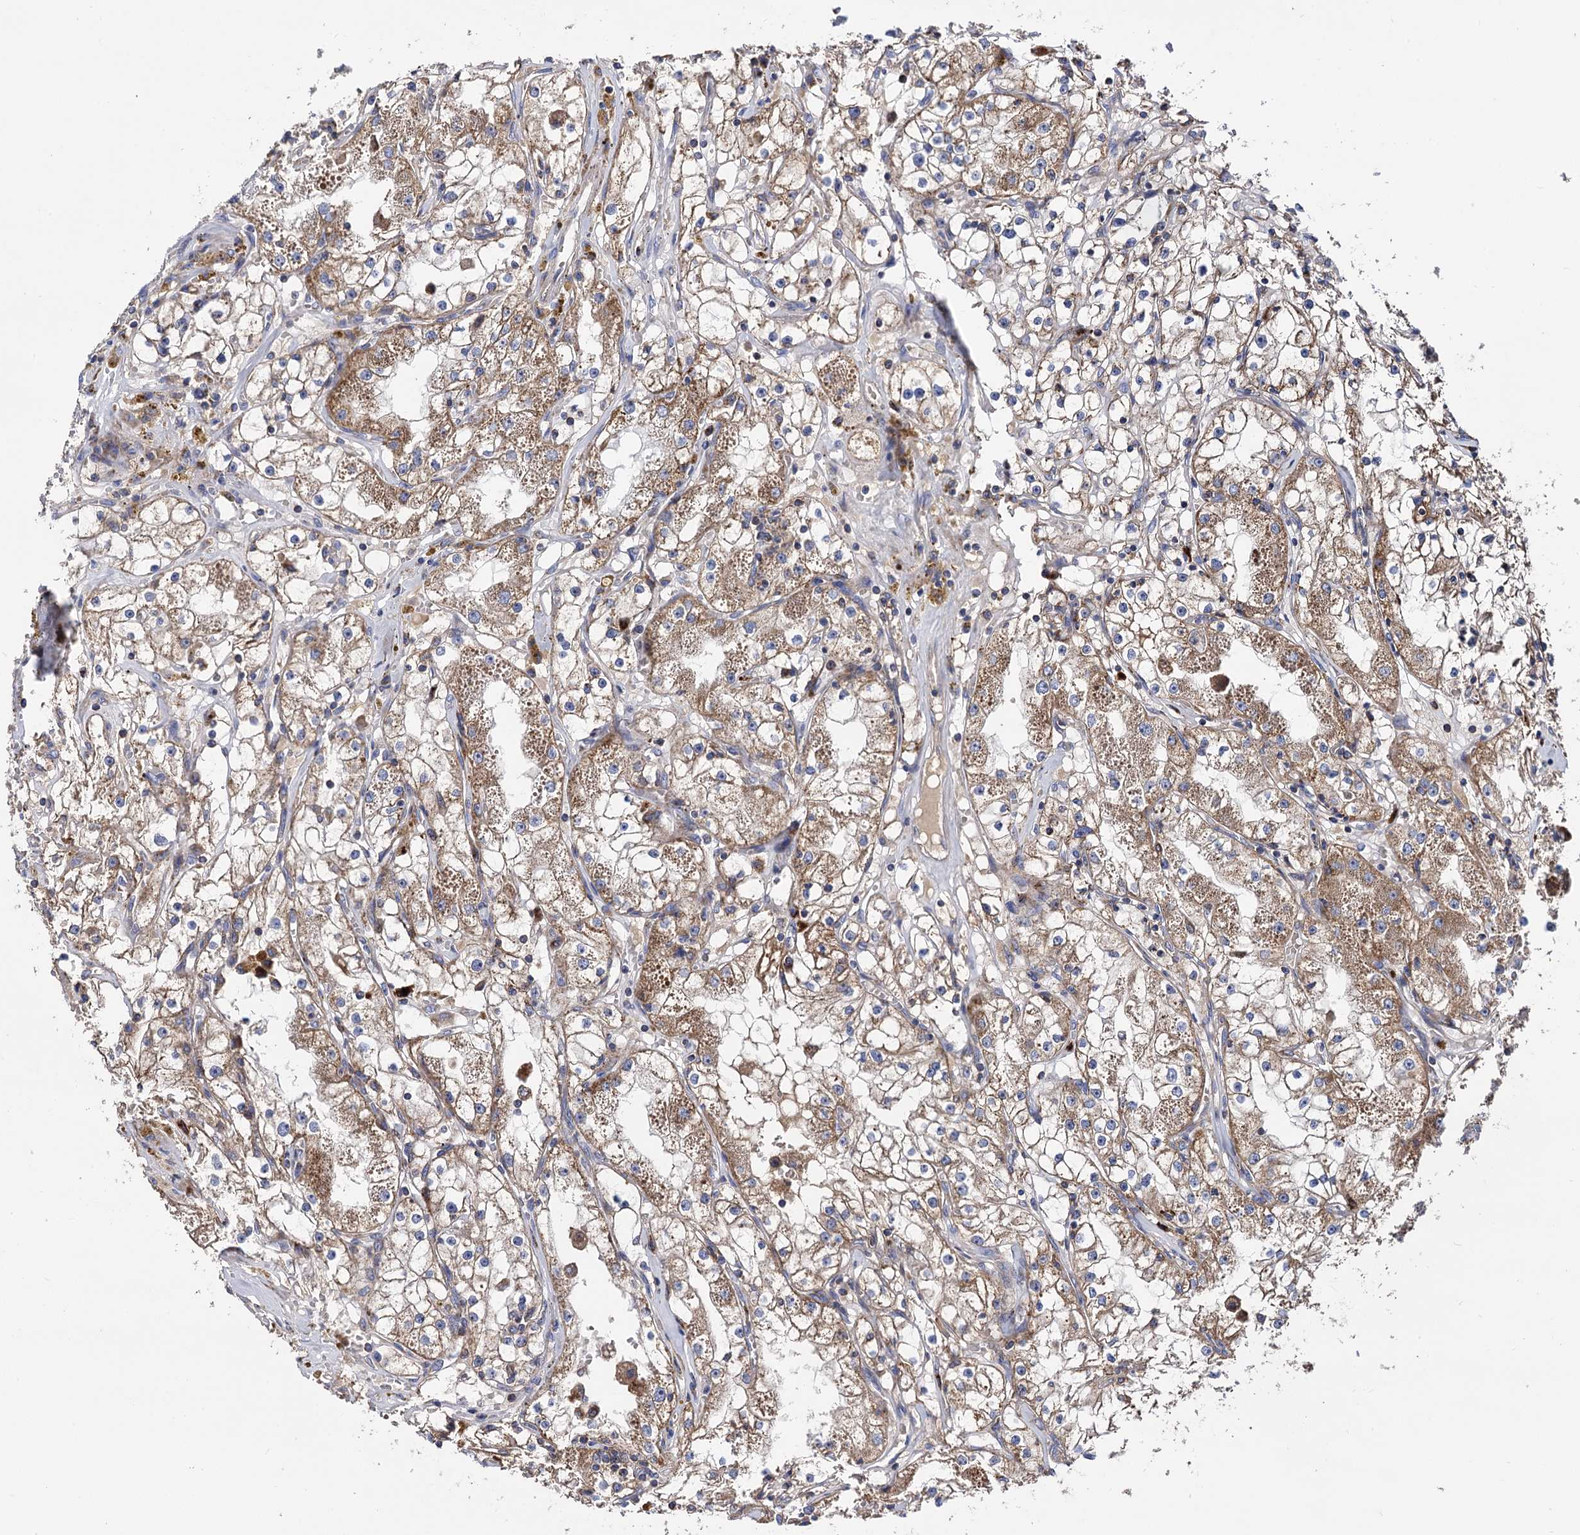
{"staining": {"intensity": "weak", "quantity": ">75%", "location": "cytoplasmic/membranous"}, "tissue": "renal cancer", "cell_type": "Tumor cells", "image_type": "cancer", "snomed": [{"axis": "morphology", "description": "Adenocarcinoma, NOS"}, {"axis": "topography", "description": "Kidney"}], "caption": "A high-resolution histopathology image shows immunohistochemistry staining of renal adenocarcinoma, which demonstrates weak cytoplasmic/membranous staining in approximately >75% of tumor cells.", "gene": "IQCH", "patient": {"sex": "male", "age": 56}}